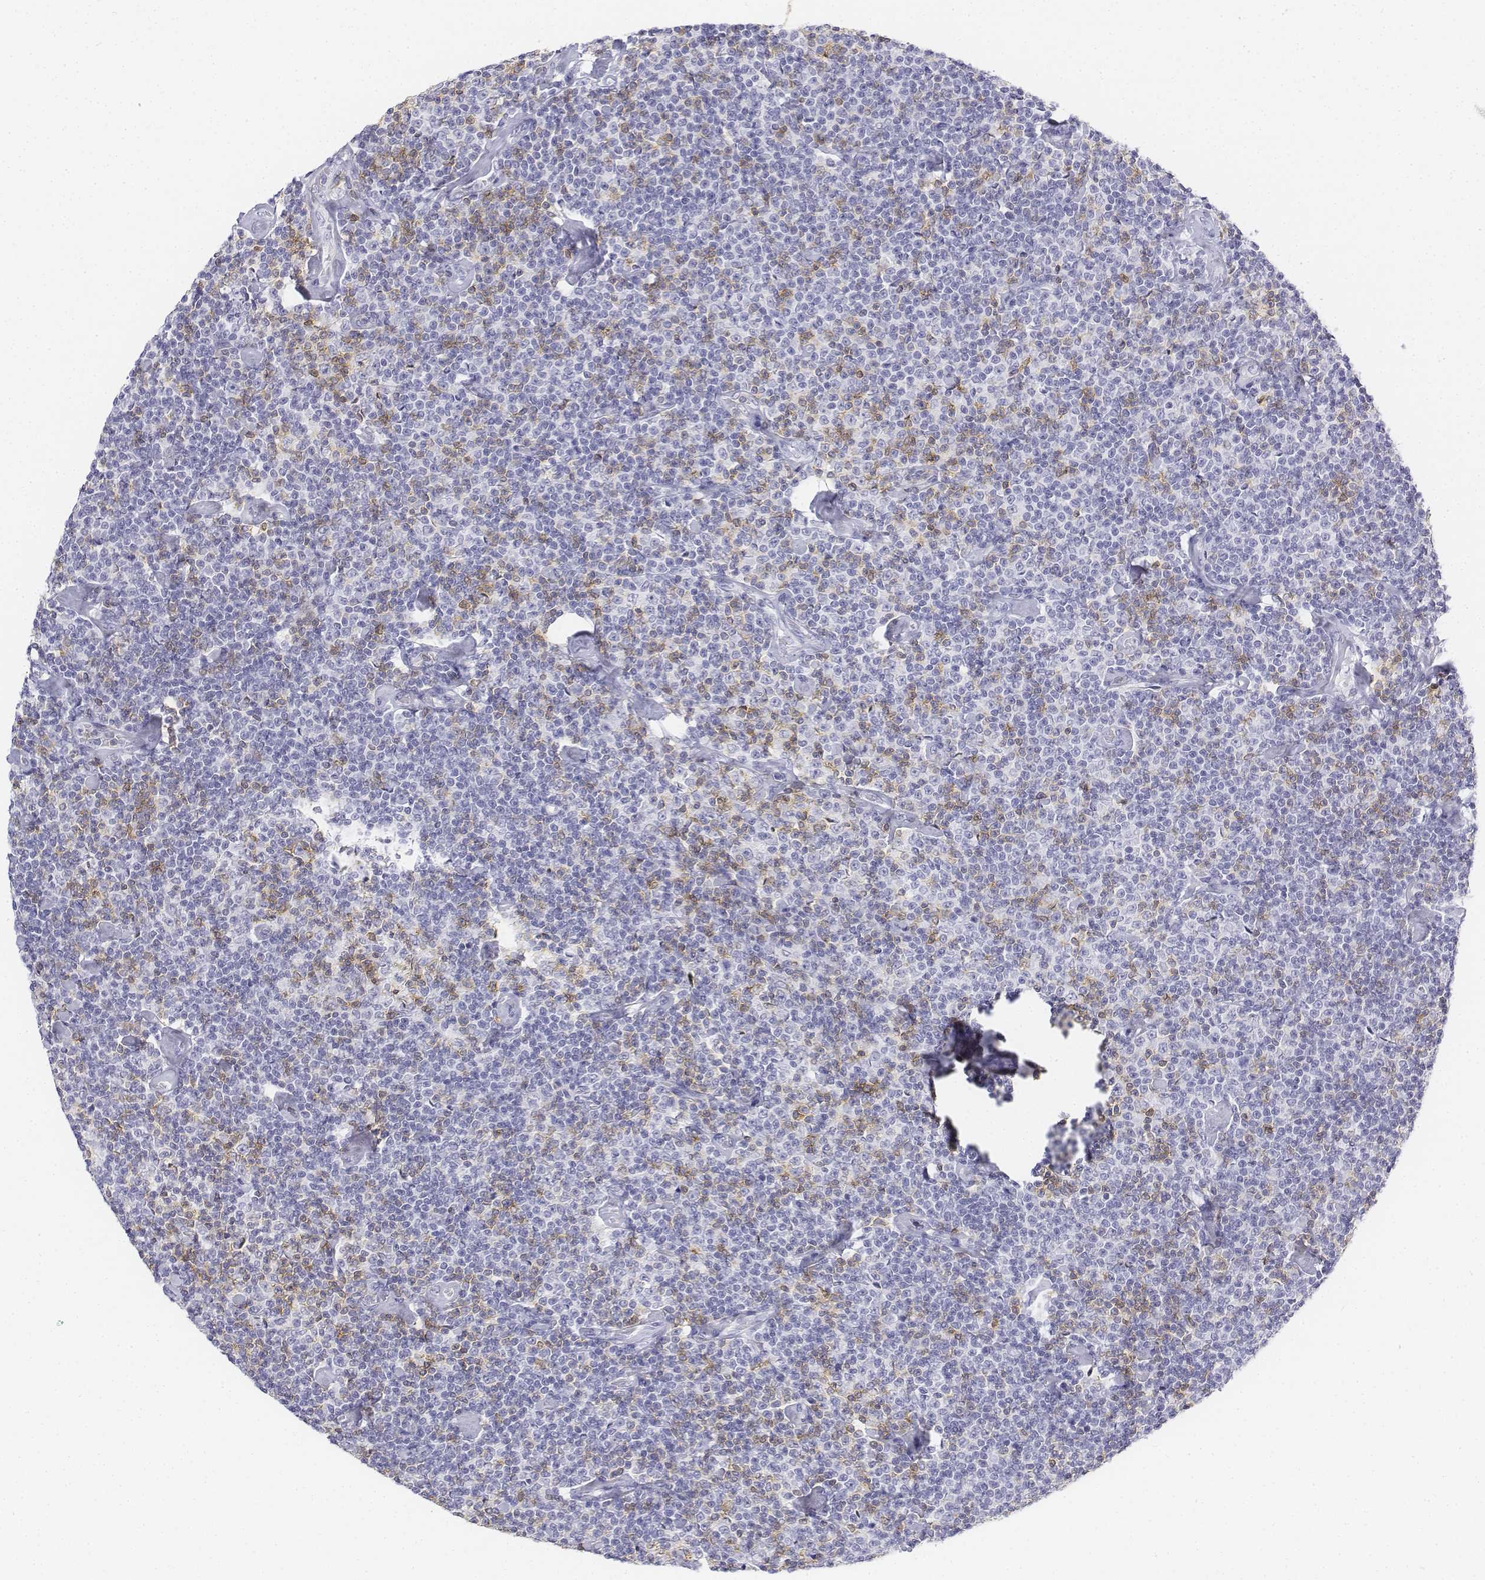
{"staining": {"intensity": "negative", "quantity": "none", "location": "none"}, "tissue": "lymphoma", "cell_type": "Tumor cells", "image_type": "cancer", "snomed": [{"axis": "morphology", "description": "Malignant lymphoma, non-Hodgkin's type, Low grade"}, {"axis": "topography", "description": "Lymph node"}], "caption": "There is no significant positivity in tumor cells of malignant lymphoma, non-Hodgkin's type (low-grade).", "gene": "CD3E", "patient": {"sex": "male", "age": 81}}